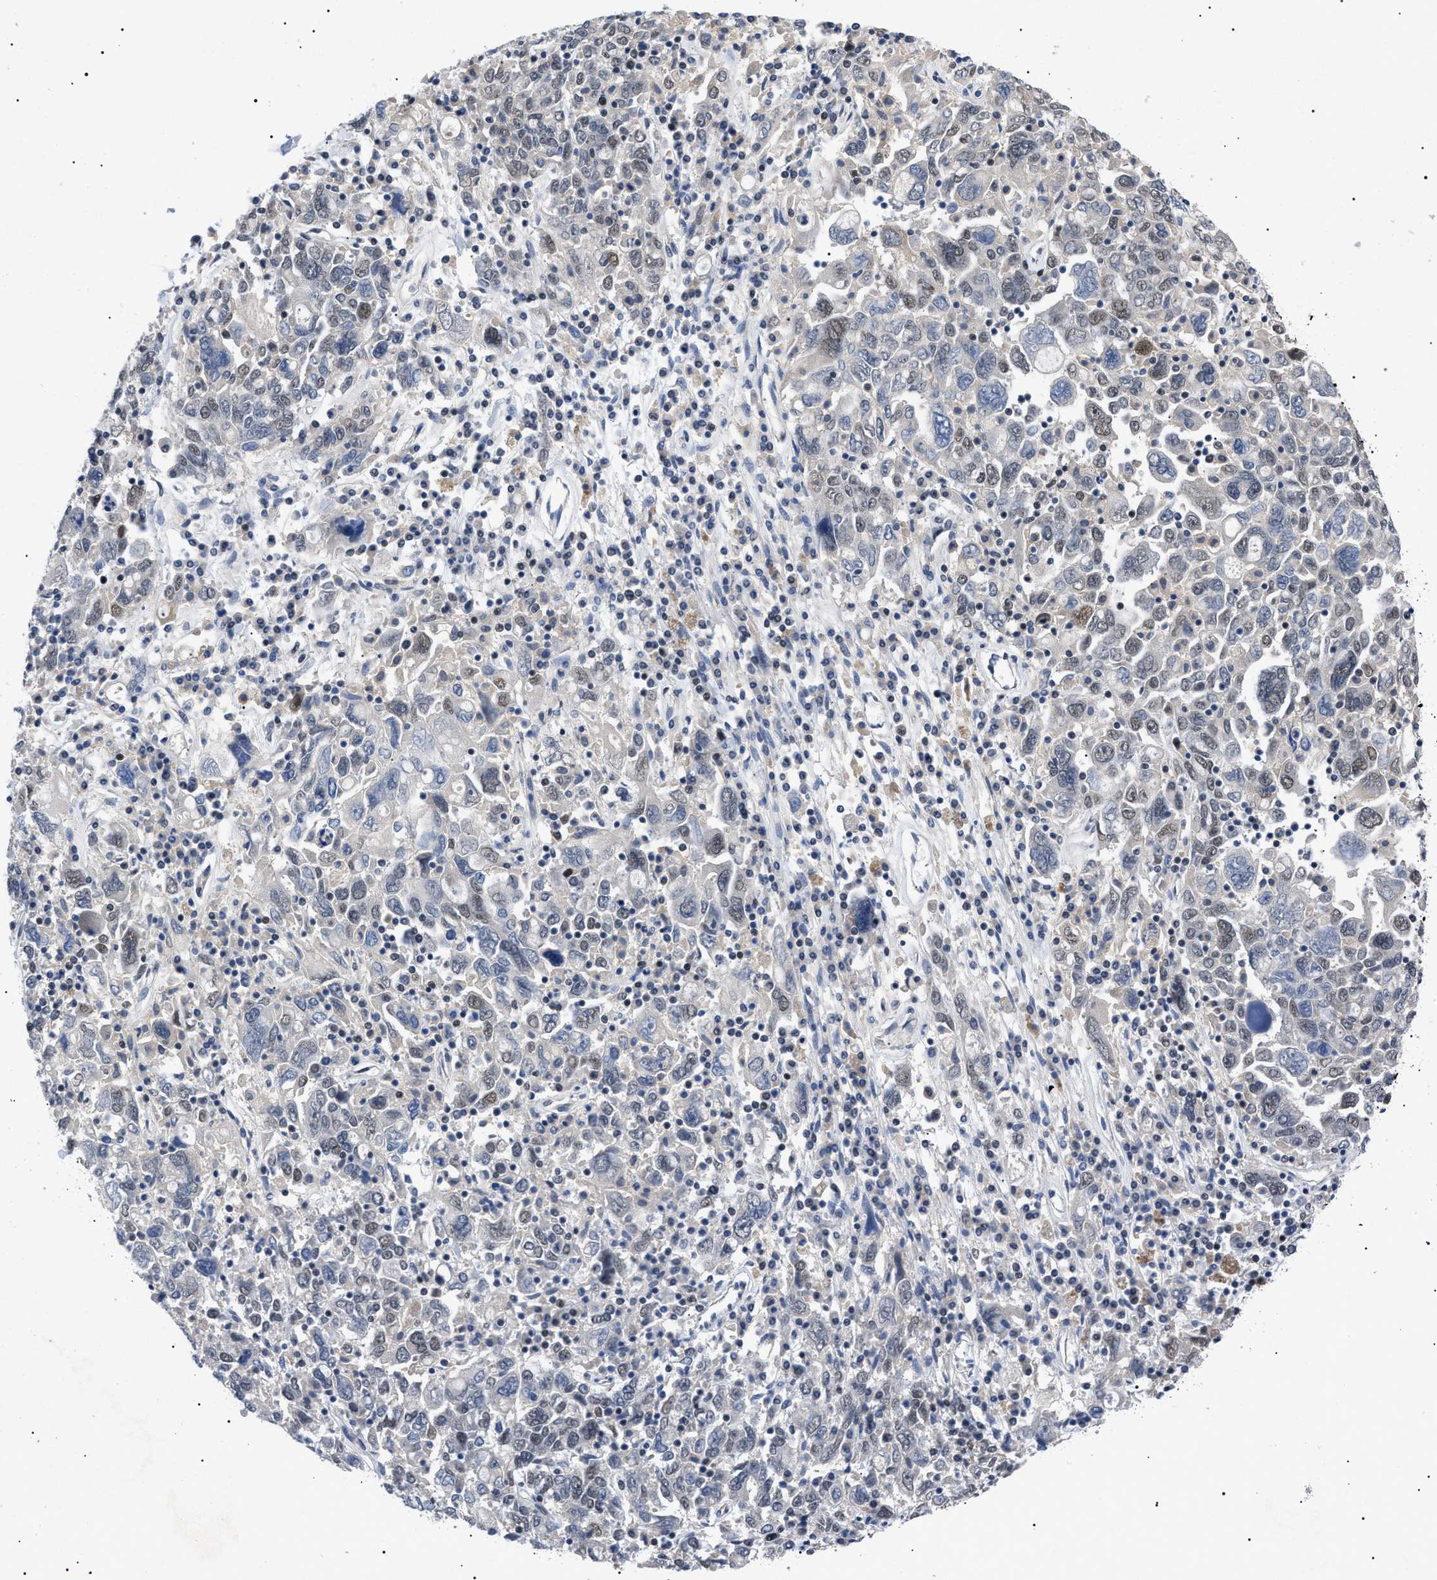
{"staining": {"intensity": "weak", "quantity": "<25%", "location": "nuclear"}, "tissue": "ovarian cancer", "cell_type": "Tumor cells", "image_type": "cancer", "snomed": [{"axis": "morphology", "description": "Carcinoma, endometroid"}, {"axis": "topography", "description": "Ovary"}], "caption": "Immunohistochemistry micrograph of ovarian cancer (endometroid carcinoma) stained for a protein (brown), which displays no positivity in tumor cells. (Brightfield microscopy of DAB immunohistochemistry at high magnification).", "gene": "GARRE1", "patient": {"sex": "female", "age": 62}}